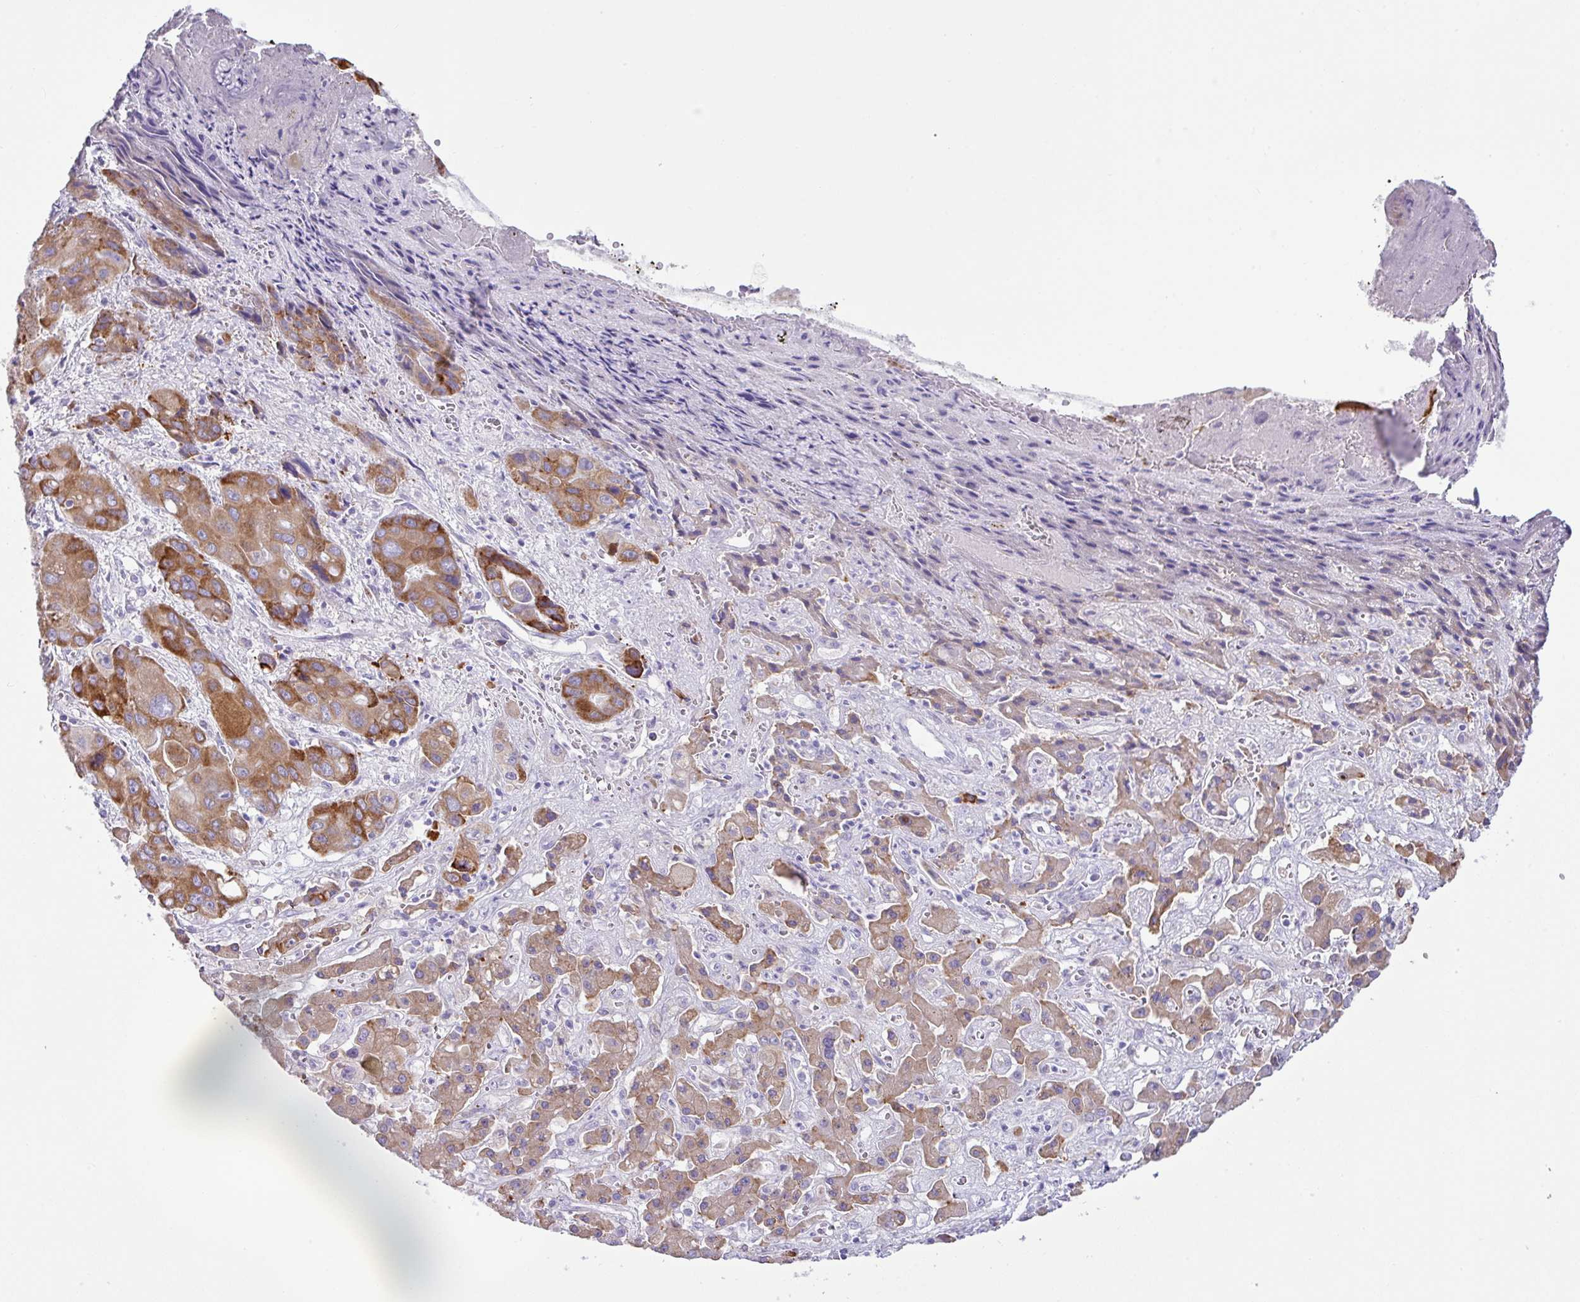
{"staining": {"intensity": "moderate", "quantity": ">75%", "location": "cytoplasmic/membranous"}, "tissue": "liver cancer", "cell_type": "Tumor cells", "image_type": "cancer", "snomed": [{"axis": "morphology", "description": "Cholangiocarcinoma"}, {"axis": "topography", "description": "Liver"}], "caption": "This is a histology image of immunohistochemistry (IHC) staining of cholangiocarcinoma (liver), which shows moderate positivity in the cytoplasmic/membranous of tumor cells.", "gene": "RGS21", "patient": {"sex": "male", "age": 67}}